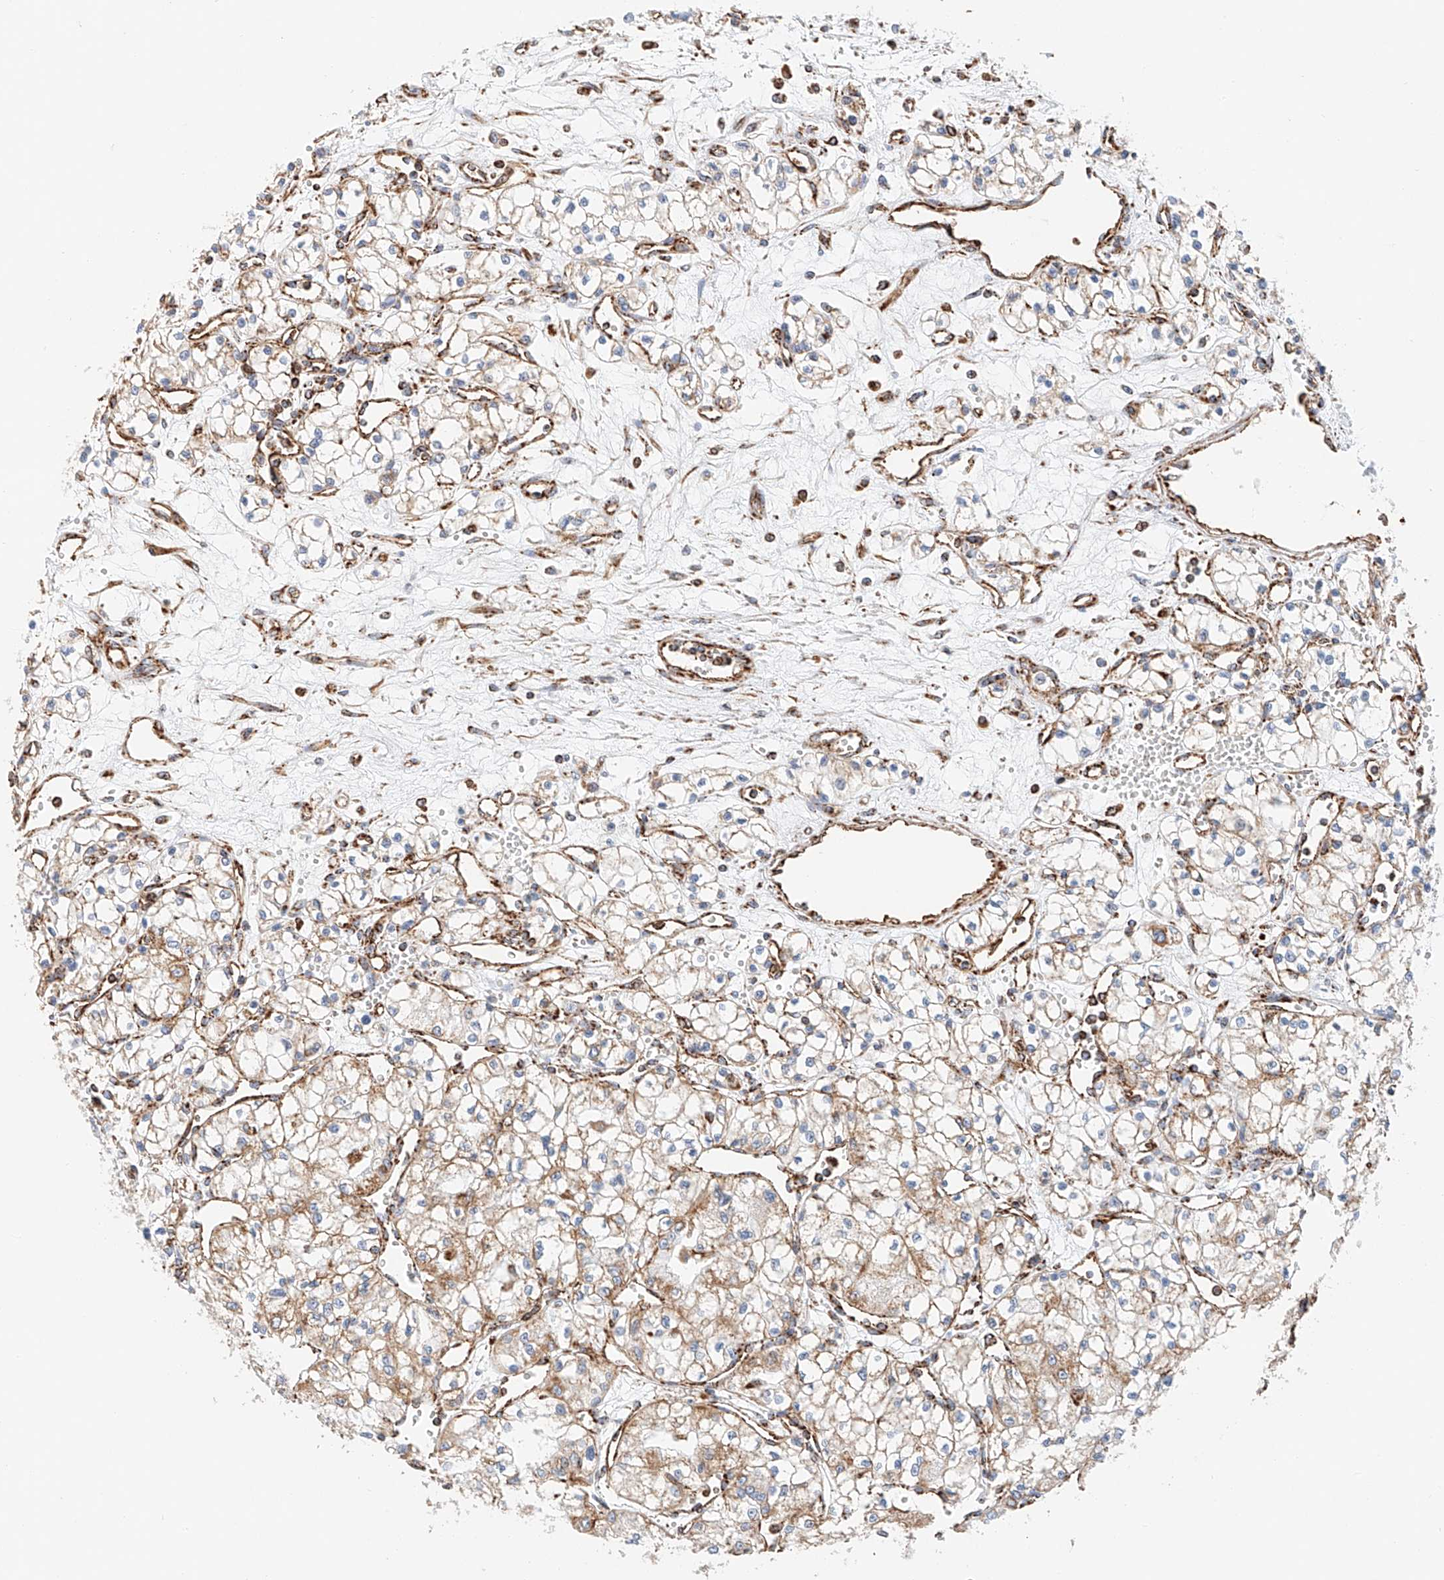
{"staining": {"intensity": "weak", "quantity": "<25%", "location": "cytoplasmic/membranous"}, "tissue": "renal cancer", "cell_type": "Tumor cells", "image_type": "cancer", "snomed": [{"axis": "morphology", "description": "Normal tissue, NOS"}, {"axis": "morphology", "description": "Adenocarcinoma, NOS"}, {"axis": "topography", "description": "Kidney"}], "caption": "Image shows no significant protein expression in tumor cells of renal adenocarcinoma.", "gene": "NDUFV3", "patient": {"sex": "male", "age": 59}}